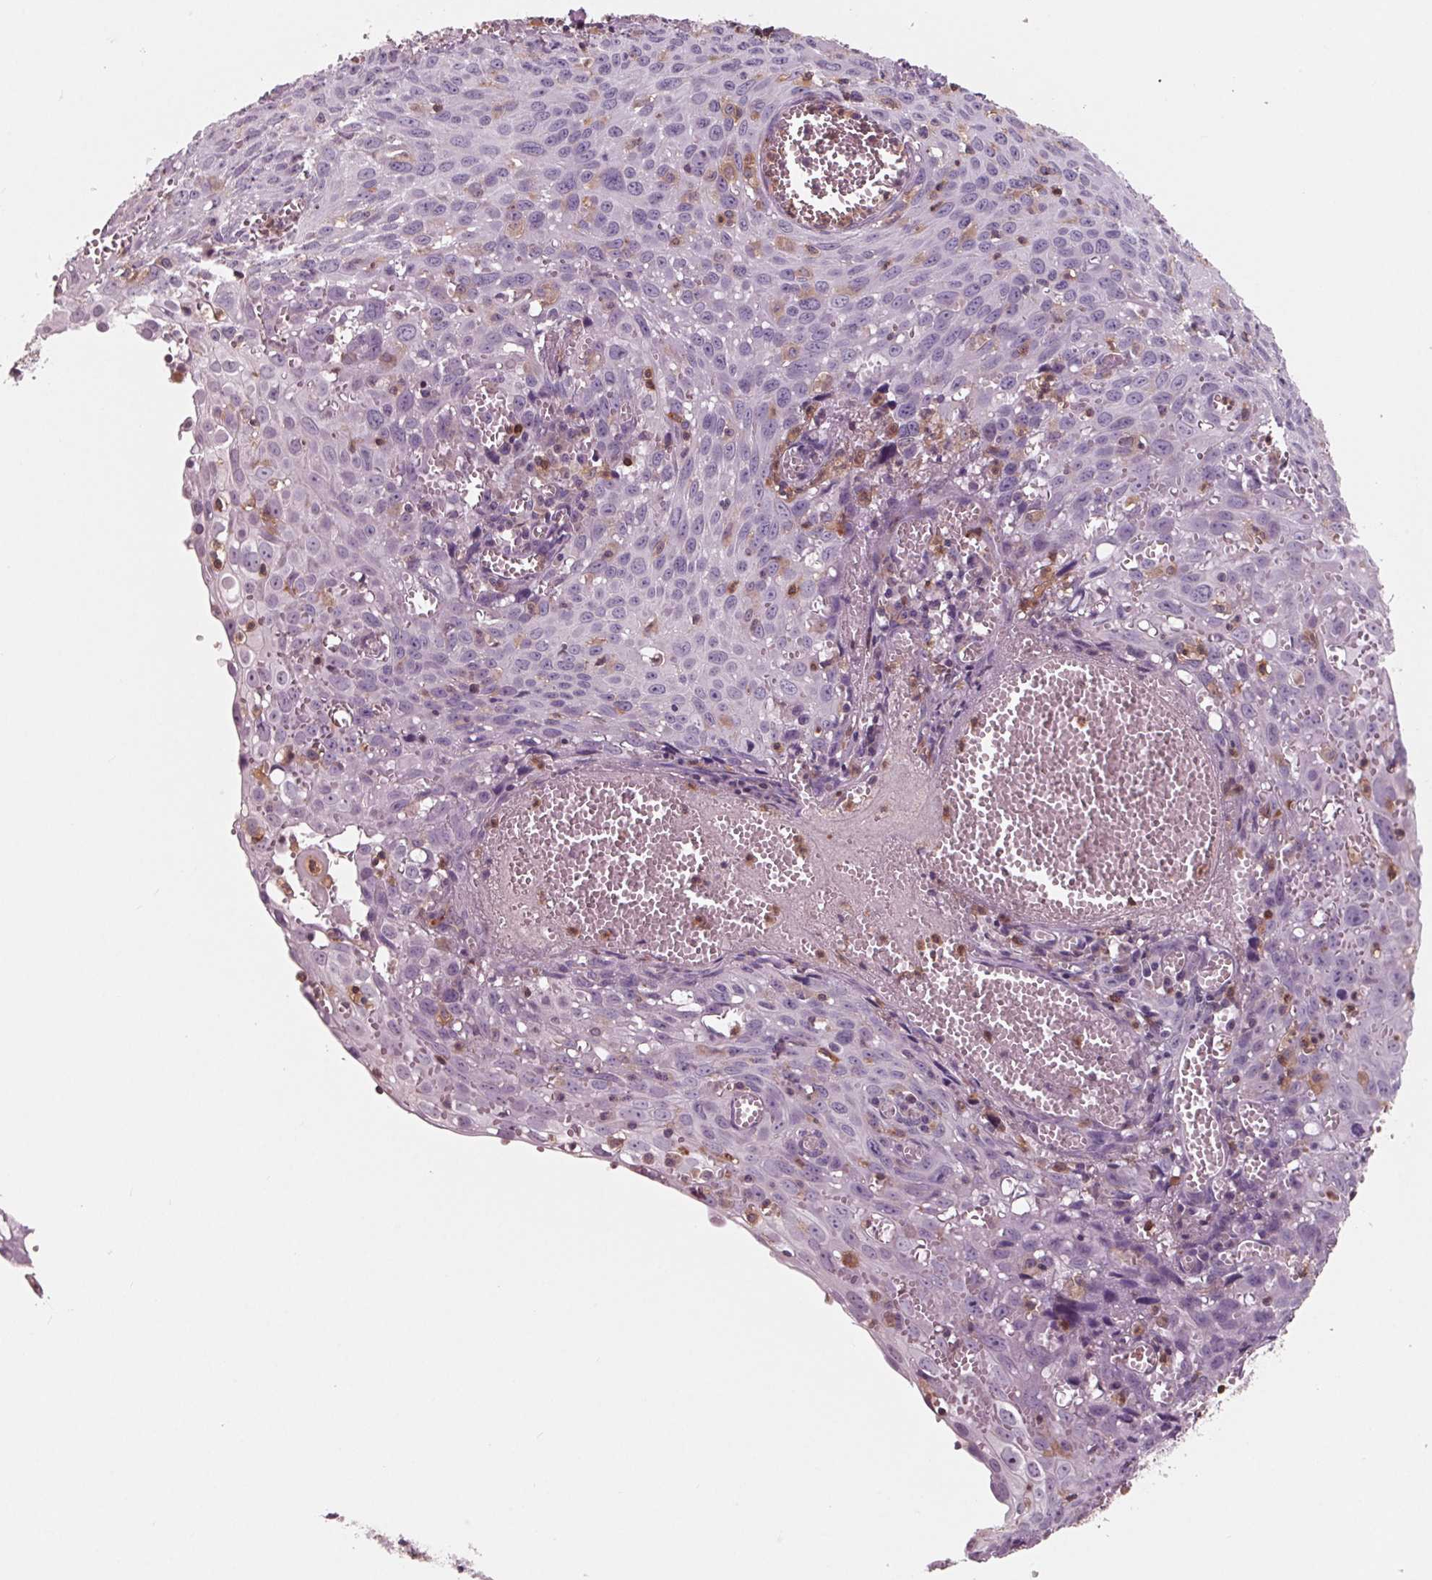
{"staining": {"intensity": "negative", "quantity": "none", "location": "none"}, "tissue": "cervical cancer", "cell_type": "Tumor cells", "image_type": "cancer", "snomed": [{"axis": "morphology", "description": "Squamous cell carcinoma, NOS"}, {"axis": "topography", "description": "Cervix"}], "caption": "High power microscopy image of an IHC photomicrograph of cervical cancer (squamous cell carcinoma), revealing no significant staining in tumor cells.", "gene": "ARHGAP25", "patient": {"sex": "female", "age": 38}}